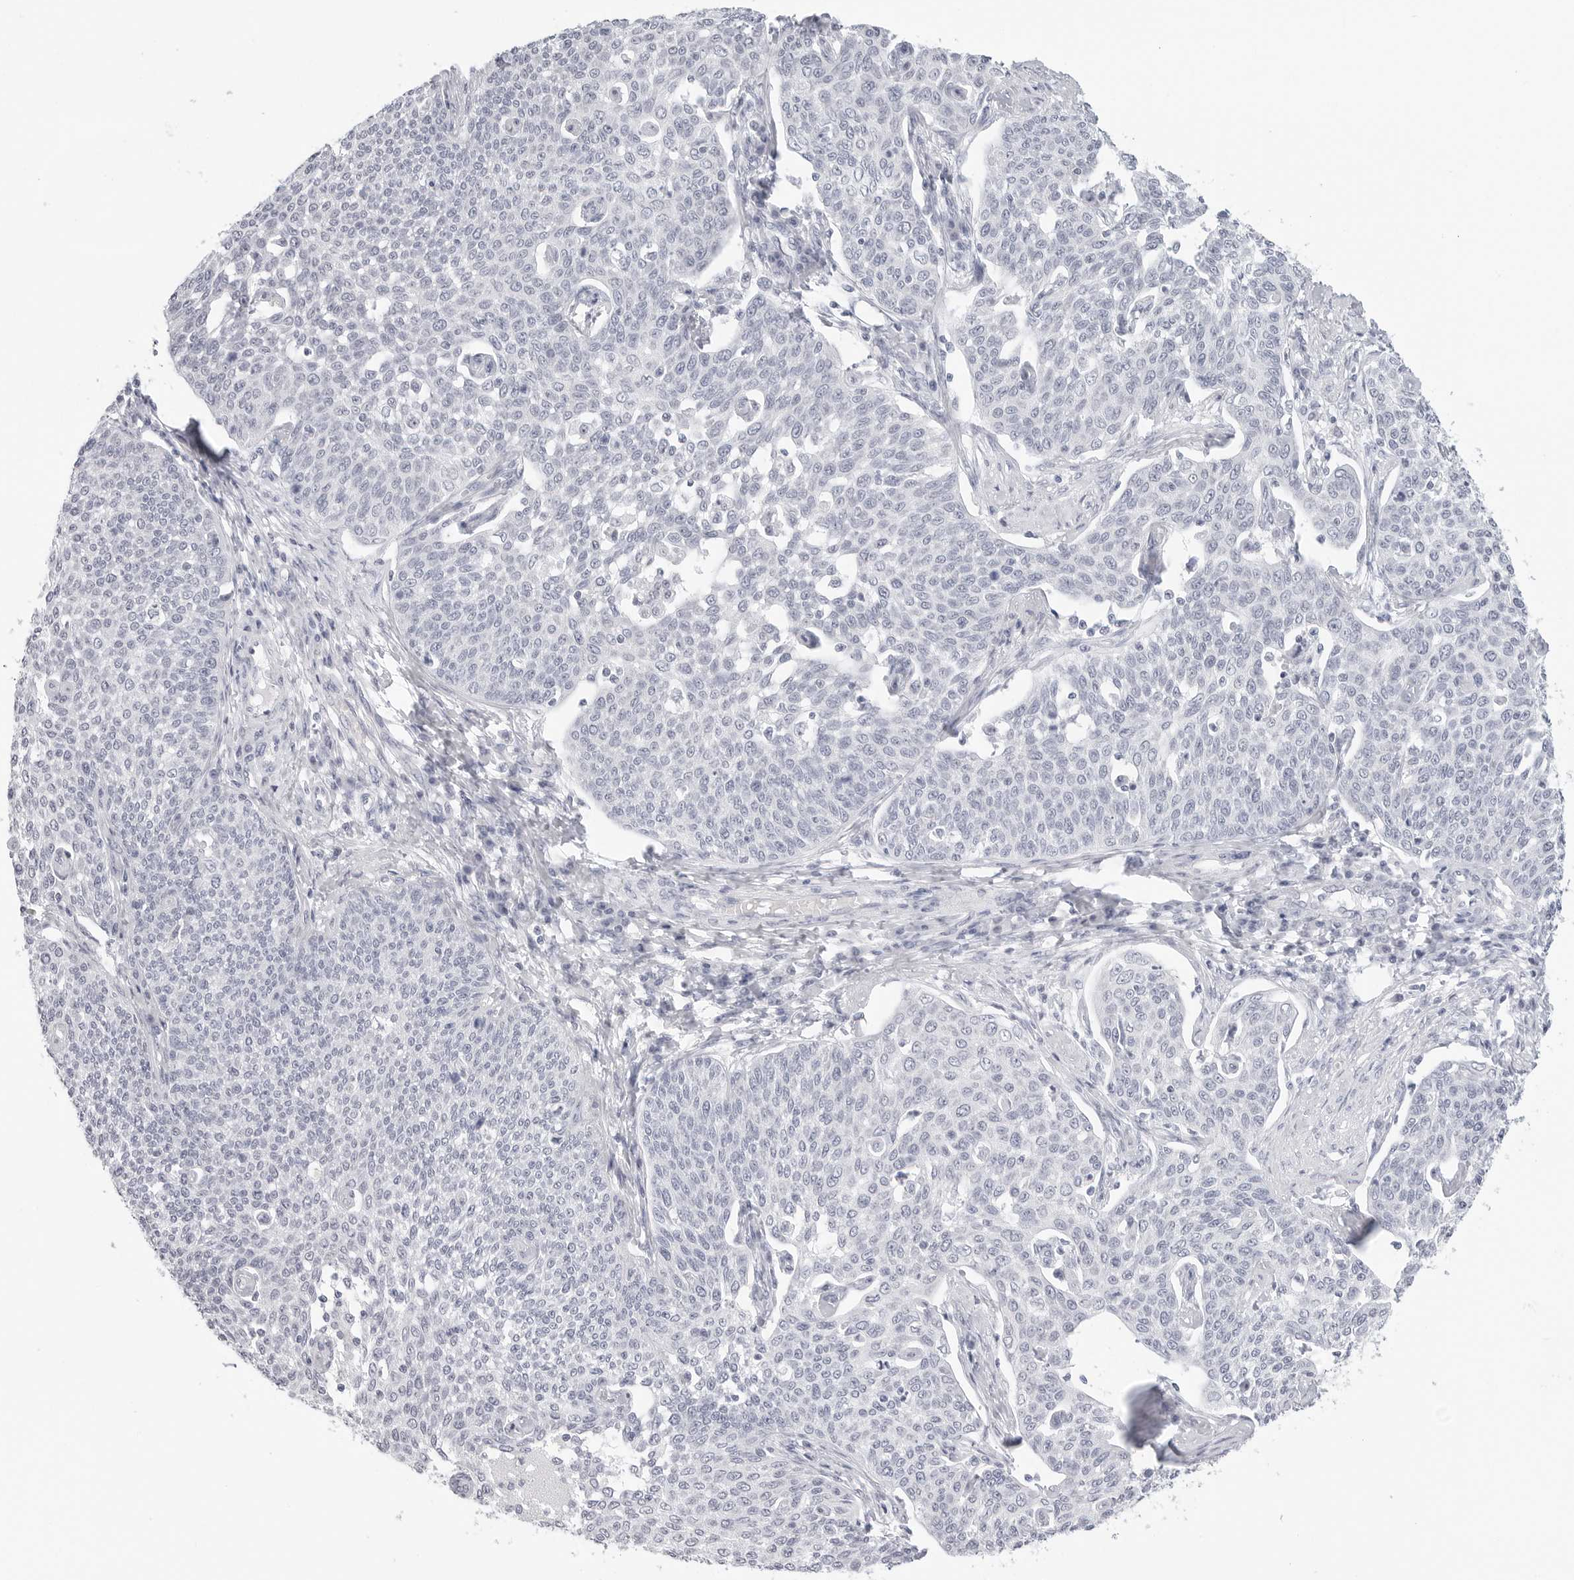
{"staining": {"intensity": "negative", "quantity": "none", "location": "none"}, "tissue": "cervical cancer", "cell_type": "Tumor cells", "image_type": "cancer", "snomed": [{"axis": "morphology", "description": "Squamous cell carcinoma, NOS"}, {"axis": "topography", "description": "Cervix"}], "caption": "Immunohistochemistry (IHC) image of human cervical cancer stained for a protein (brown), which shows no staining in tumor cells.", "gene": "HMGCS2", "patient": {"sex": "female", "age": 34}}